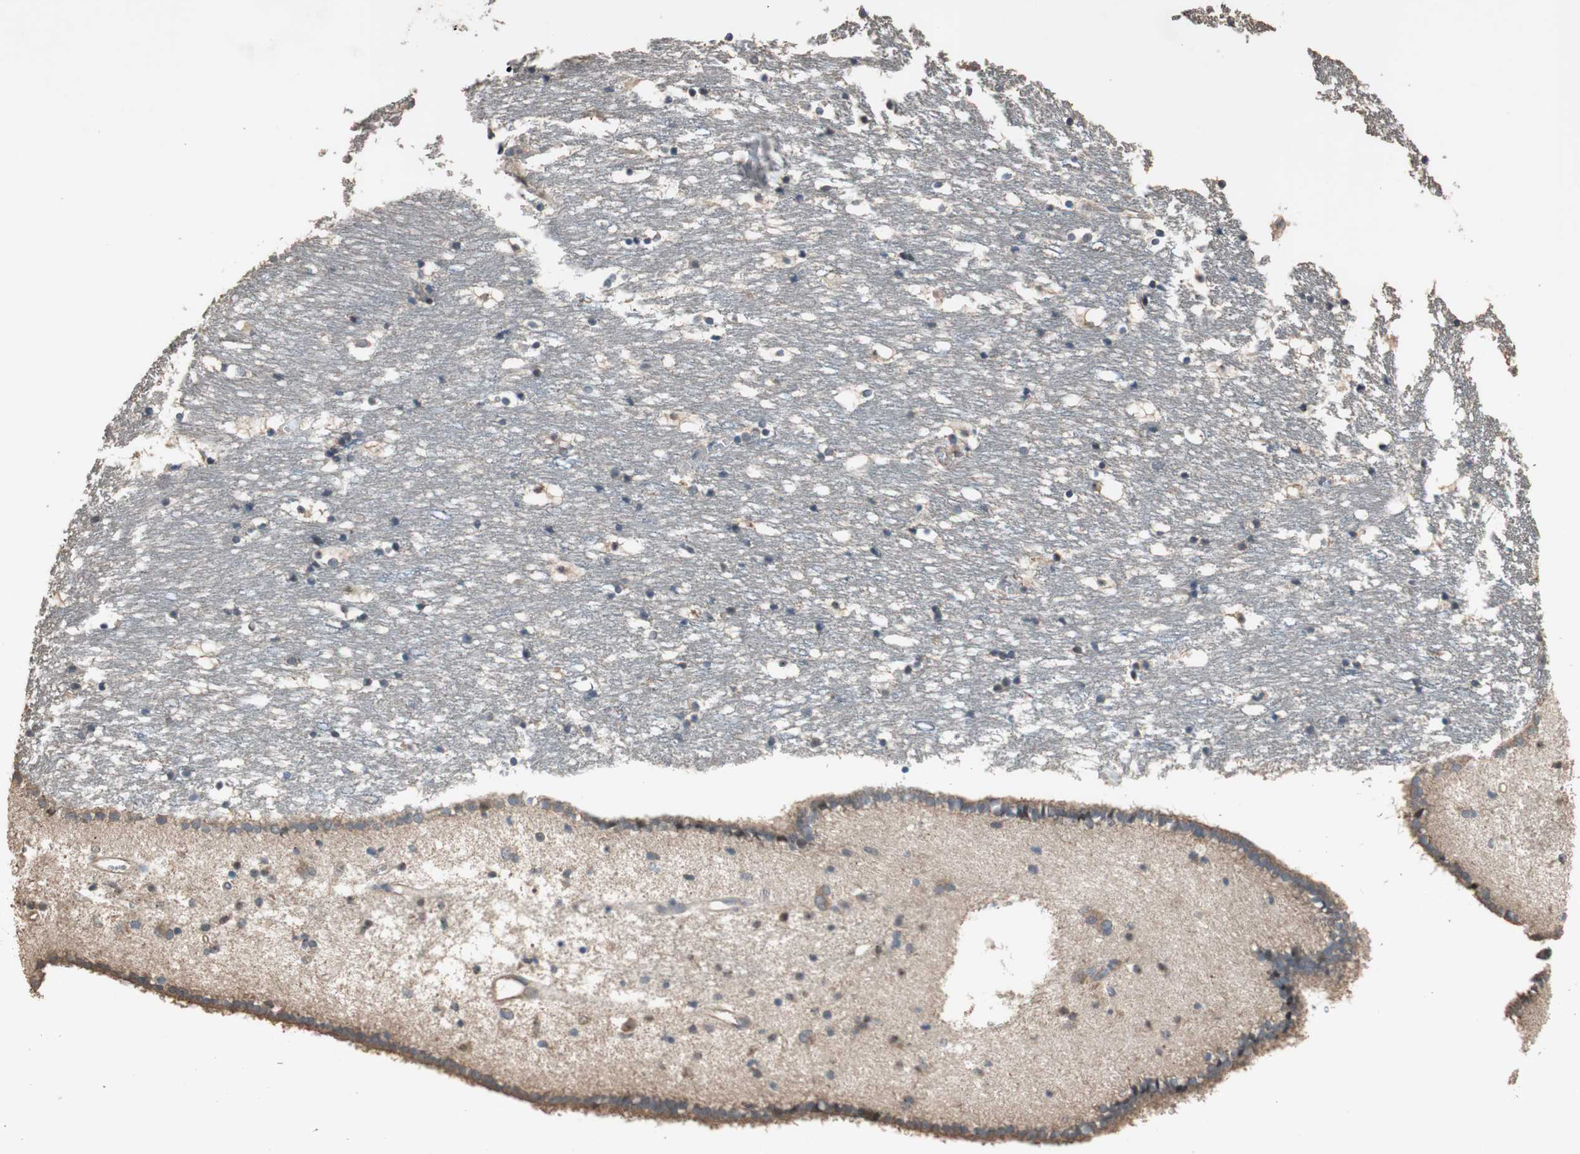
{"staining": {"intensity": "moderate", "quantity": "<25%", "location": "cytoplasmic/membranous,nuclear"}, "tissue": "caudate", "cell_type": "Glial cells", "image_type": "normal", "snomed": [{"axis": "morphology", "description": "Normal tissue, NOS"}, {"axis": "topography", "description": "Lateral ventricle wall"}], "caption": "Caudate stained with immunohistochemistry (IHC) demonstrates moderate cytoplasmic/membranous,nuclear staining in approximately <25% of glial cells. (DAB IHC, brown staining for protein, blue staining for nuclei).", "gene": "MST1R", "patient": {"sex": "male", "age": 45}}